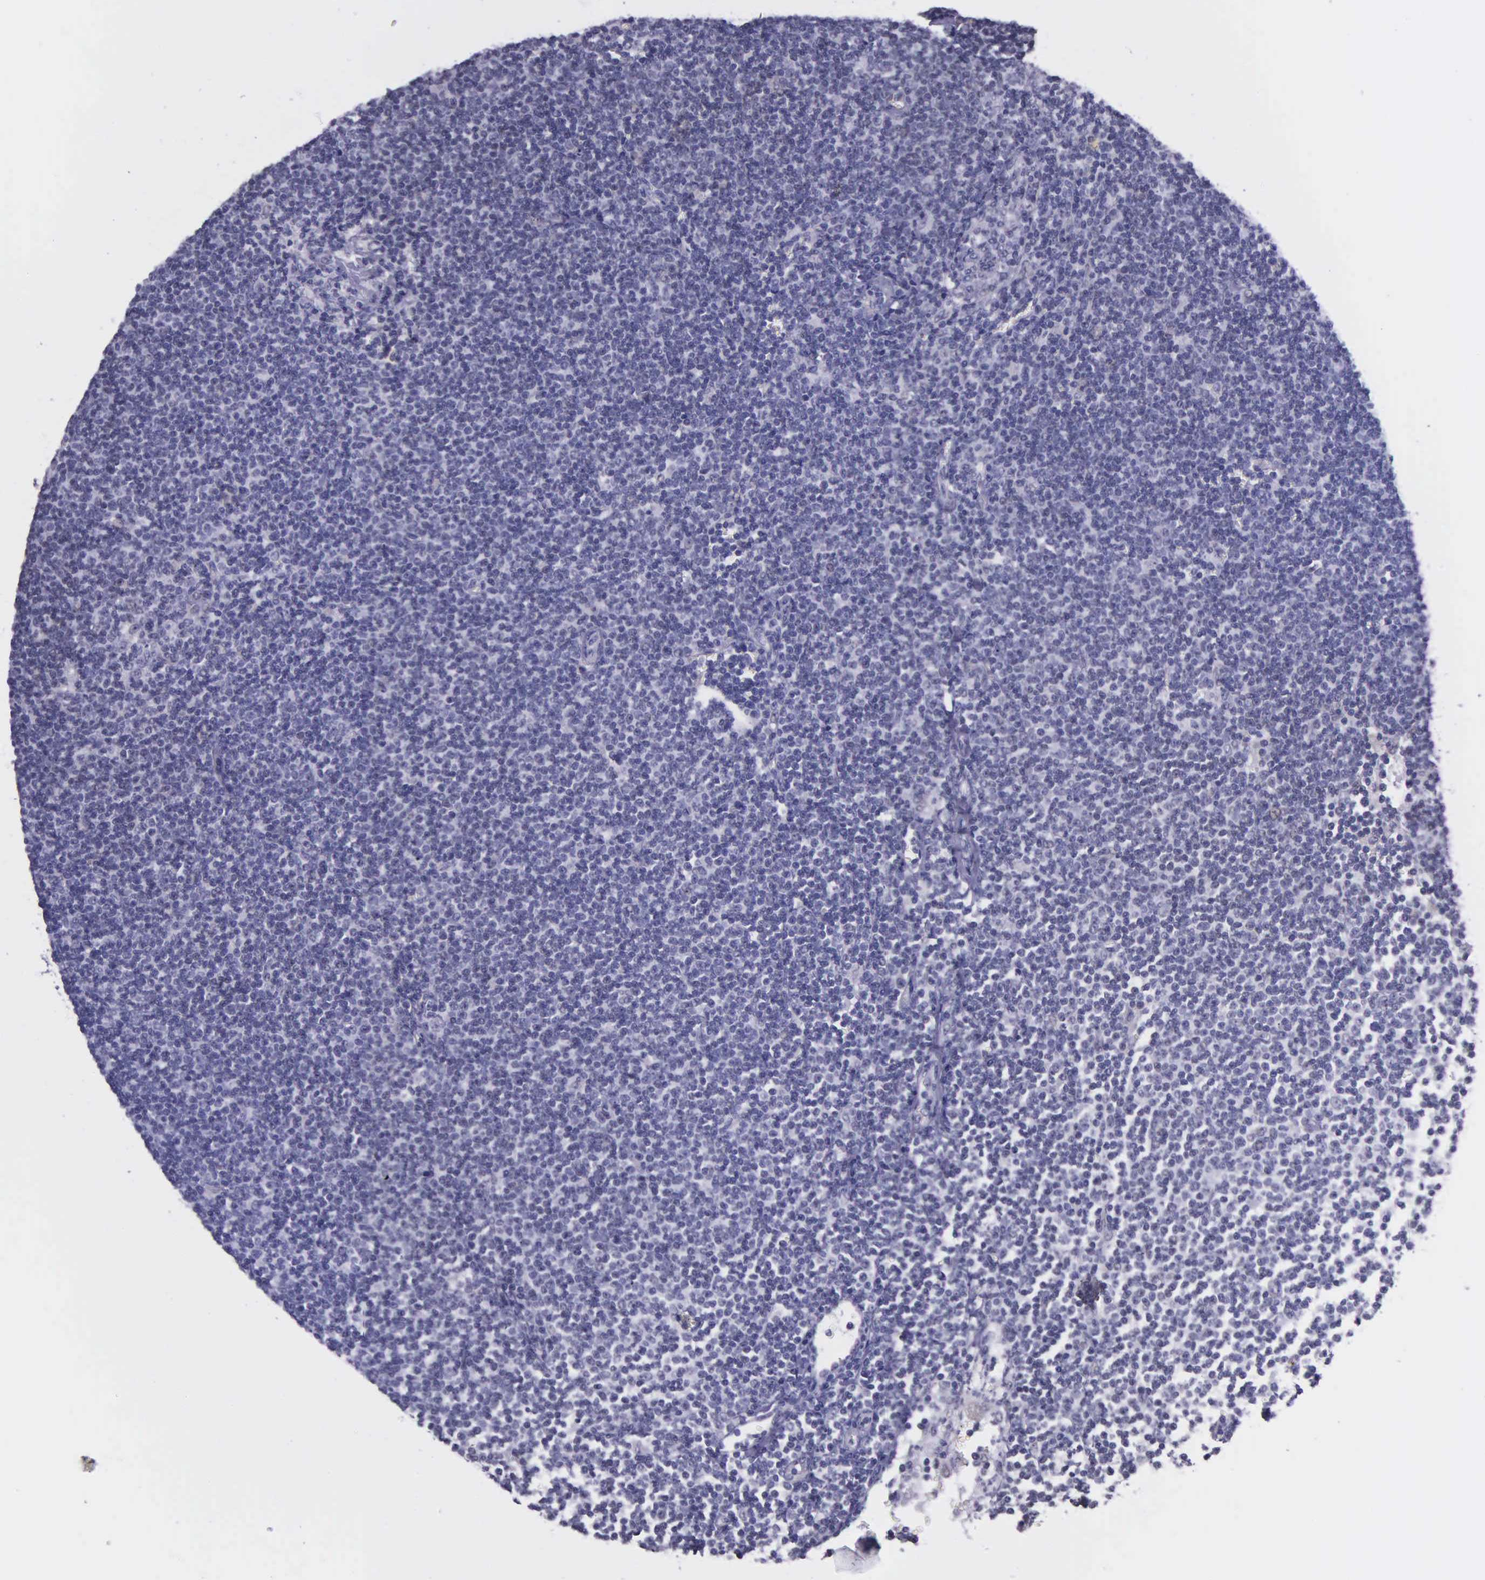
{"staining": {"intensity": "negative", "quantity": "none", "location": "none"}, "tissue": "lymphoma", "cell_type": "Tumor cells", "image_type": "cancer", "snomed": [{"axis": "morphology", "description": "Malignant lymphoma, non-Hodgkin's type, Low grade"}, {"axis": "topography", "description": "Lymph node"}], "caption": "This micrograph is of low-grade malignant lymphoma, non-Hodgkin's type stained with immunohistochemistry (IHC) to label a protein in brown with the nuclei are counter-stained blue. There is no expression in tumor cells. The staining was performed using DAB (3,3'-diaminobenzidine) to visualize the protein expression in brown, while the nuclei were stained in blue with hematoxylin (Magnification: 20x).", "gene": "AHNAK2", "patient": {"sex": "male", "age": 65}}